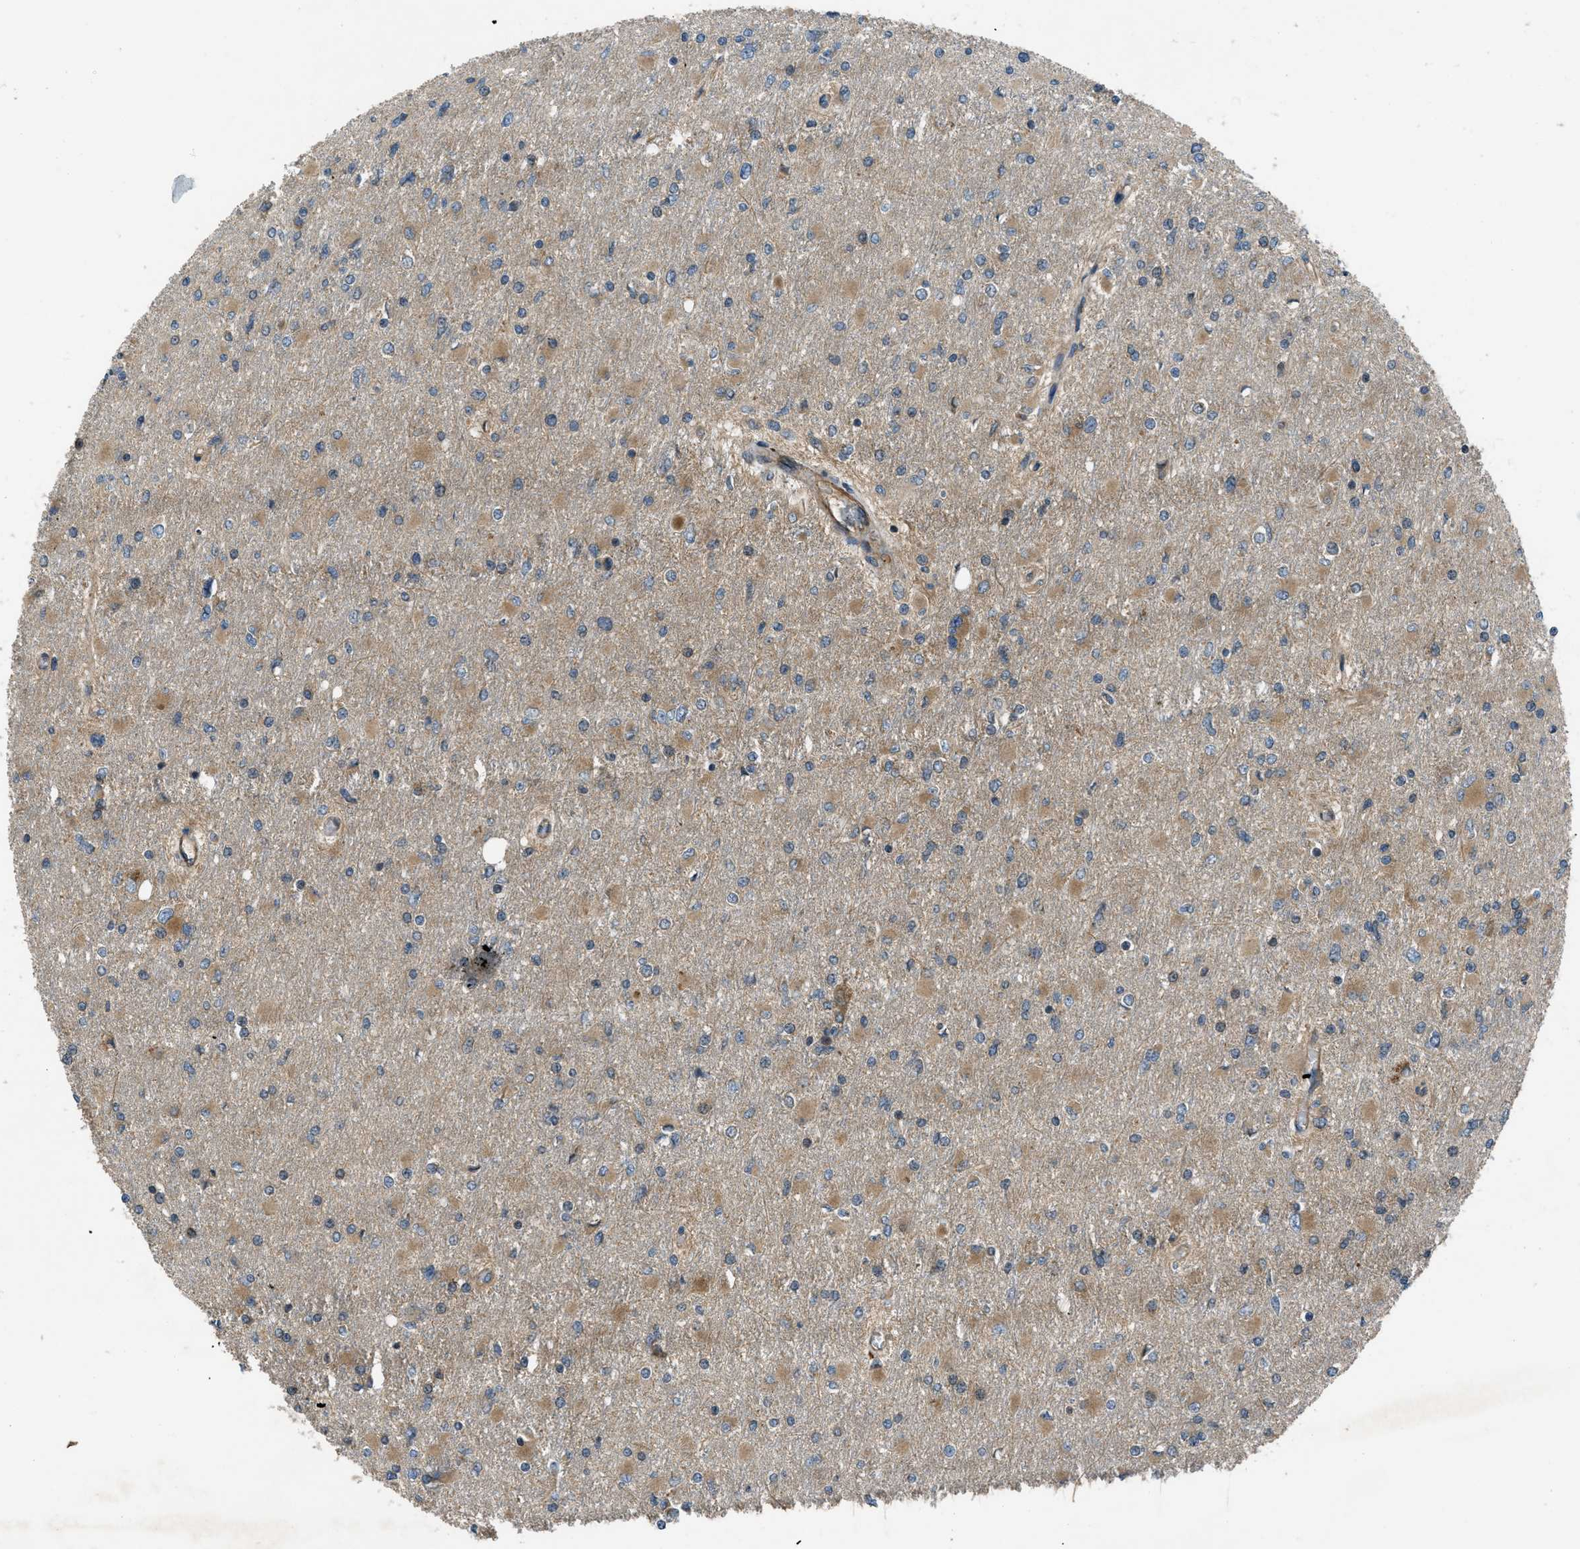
{"staining": {"intensity": "moderate", "quantity": ">75%", "location": "cytoplasmic/membranous"}, "tissue": "glioma", "cell_type": "Tumor cells", "image_type": "cancer", "snomed": [{"axis": "morphology", "description": "Glioma, malignant, High grade"}, {"axis": "topography", "description": "Cerebral cortex"}], "caption": "A high-resolution photomicrograph shows IHC staining of malignant glioma (high-grade), which displays moderate cytoplasmic/membranous positivity in approximately >75% of tumor cells.", "gene": "VEZT", "patient": {"sex": "female", "age": 36}}